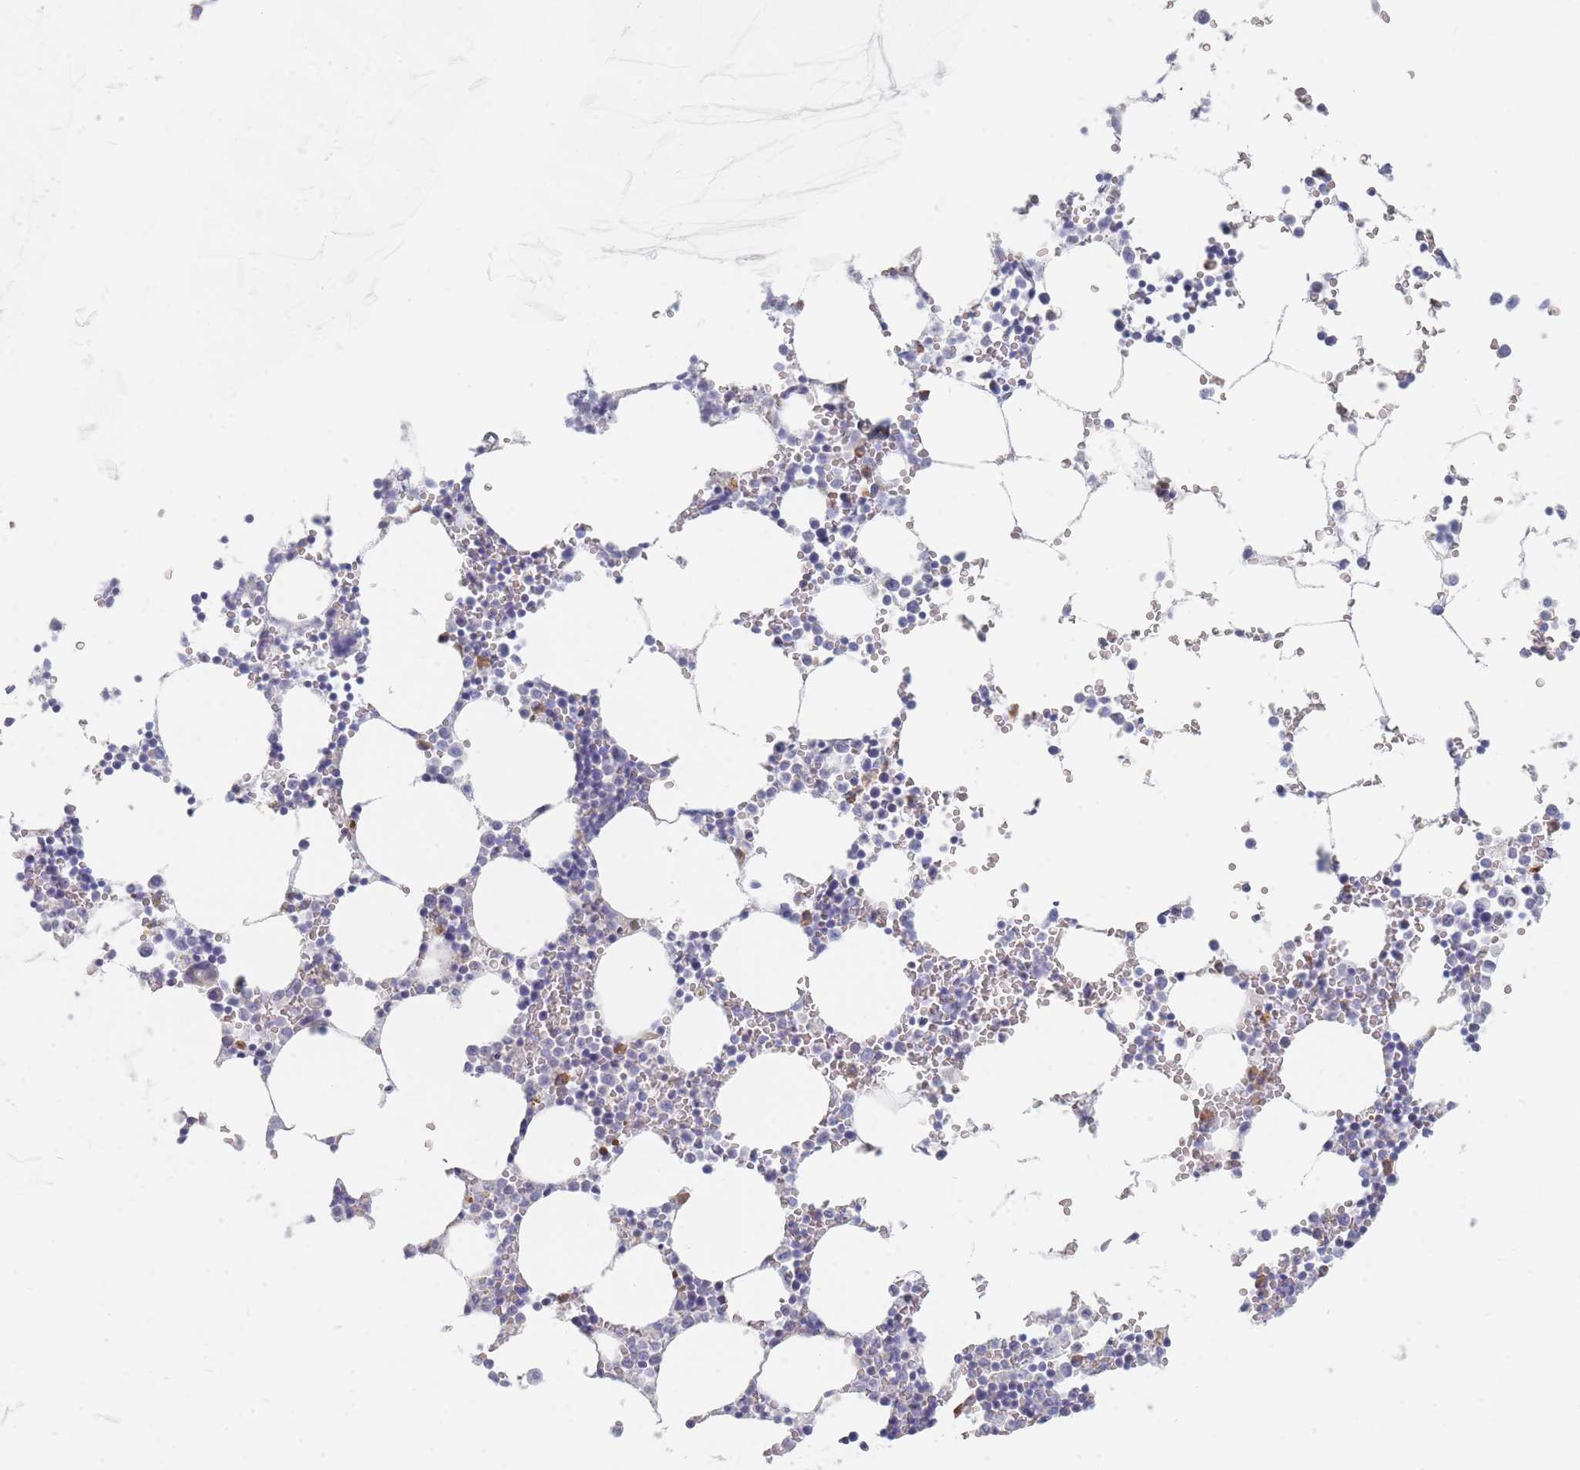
{"staining": {"intensity": "weak", "quantity": "<25%", "location": "cytoplasmic/membranous"}, "tissue": "bone marrow", "cell_type": "Hematopoietic cells", "image_type": "normal", "snomed": [{"axis": "morphology", "description": "Normal tissue, NOS"}, {"axis": "topography", "description": "Bone marrow"}], "caption": "Bone marrow stained for a protein using immunohistochemistry (IHC) reveals no positivity hematopoietic cells.", "gene": "SPATS1", "patient": {"sex": "female", "age": 64}}